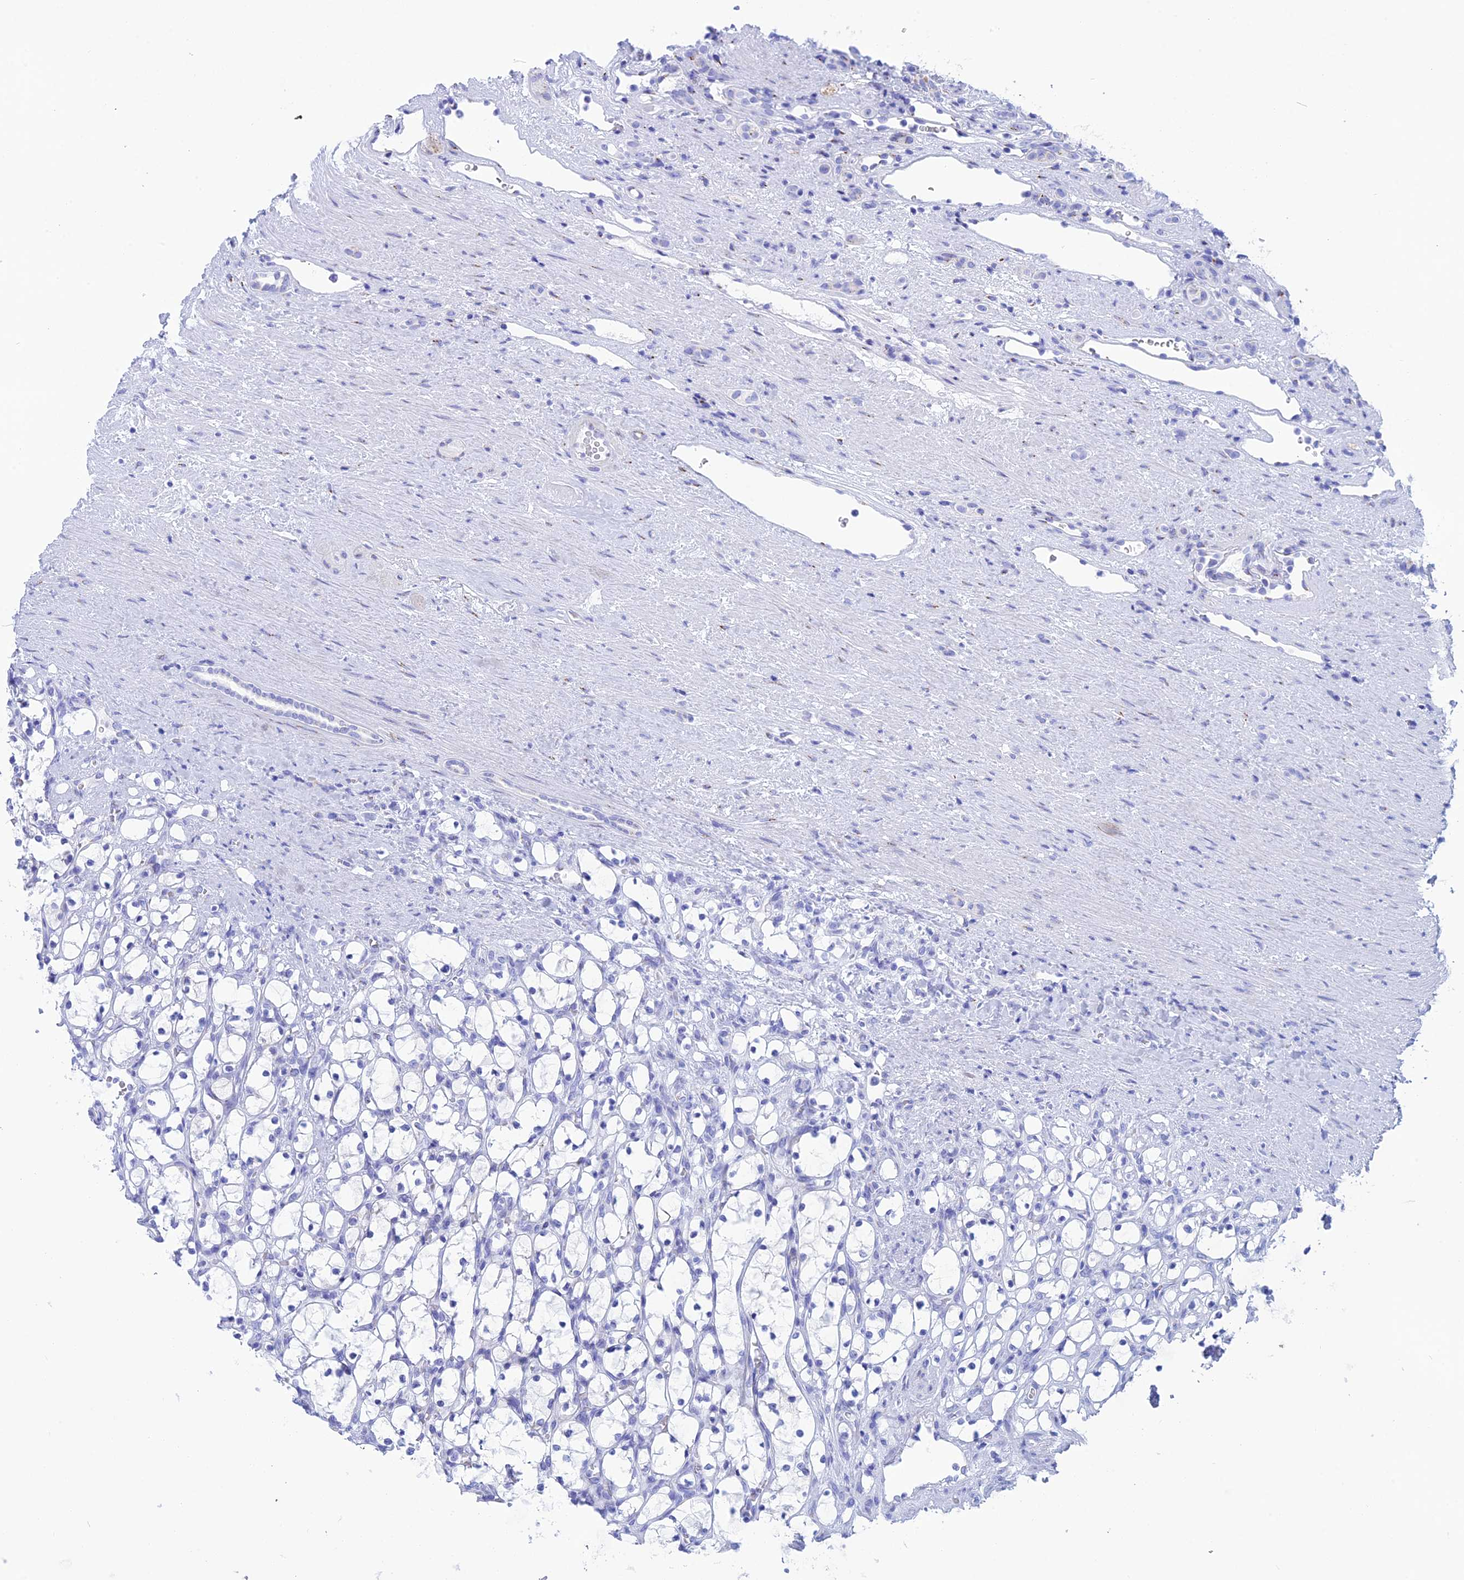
{"staining": {"intensity": "negative", "quantity": "none", "location": "none"}, "tissue": "renal cancer", "cell_type": "Tumor cells", "image_type": "cancer", "snomed": [{"axis": "morphology", "description": "Adenocarcinoma, NOS"}, {"axis": "topography", "description": "Kidney"}], "caption": "IHC image of neoplastic tissue: human renal cancer (adenocarcinoma) stained with DAB (3,3'-diaminobenzidine) displays no significant protein positivity in tumor cells.", "gene": "ERICH4", "patient": {"sex": "female", "age": 69}}